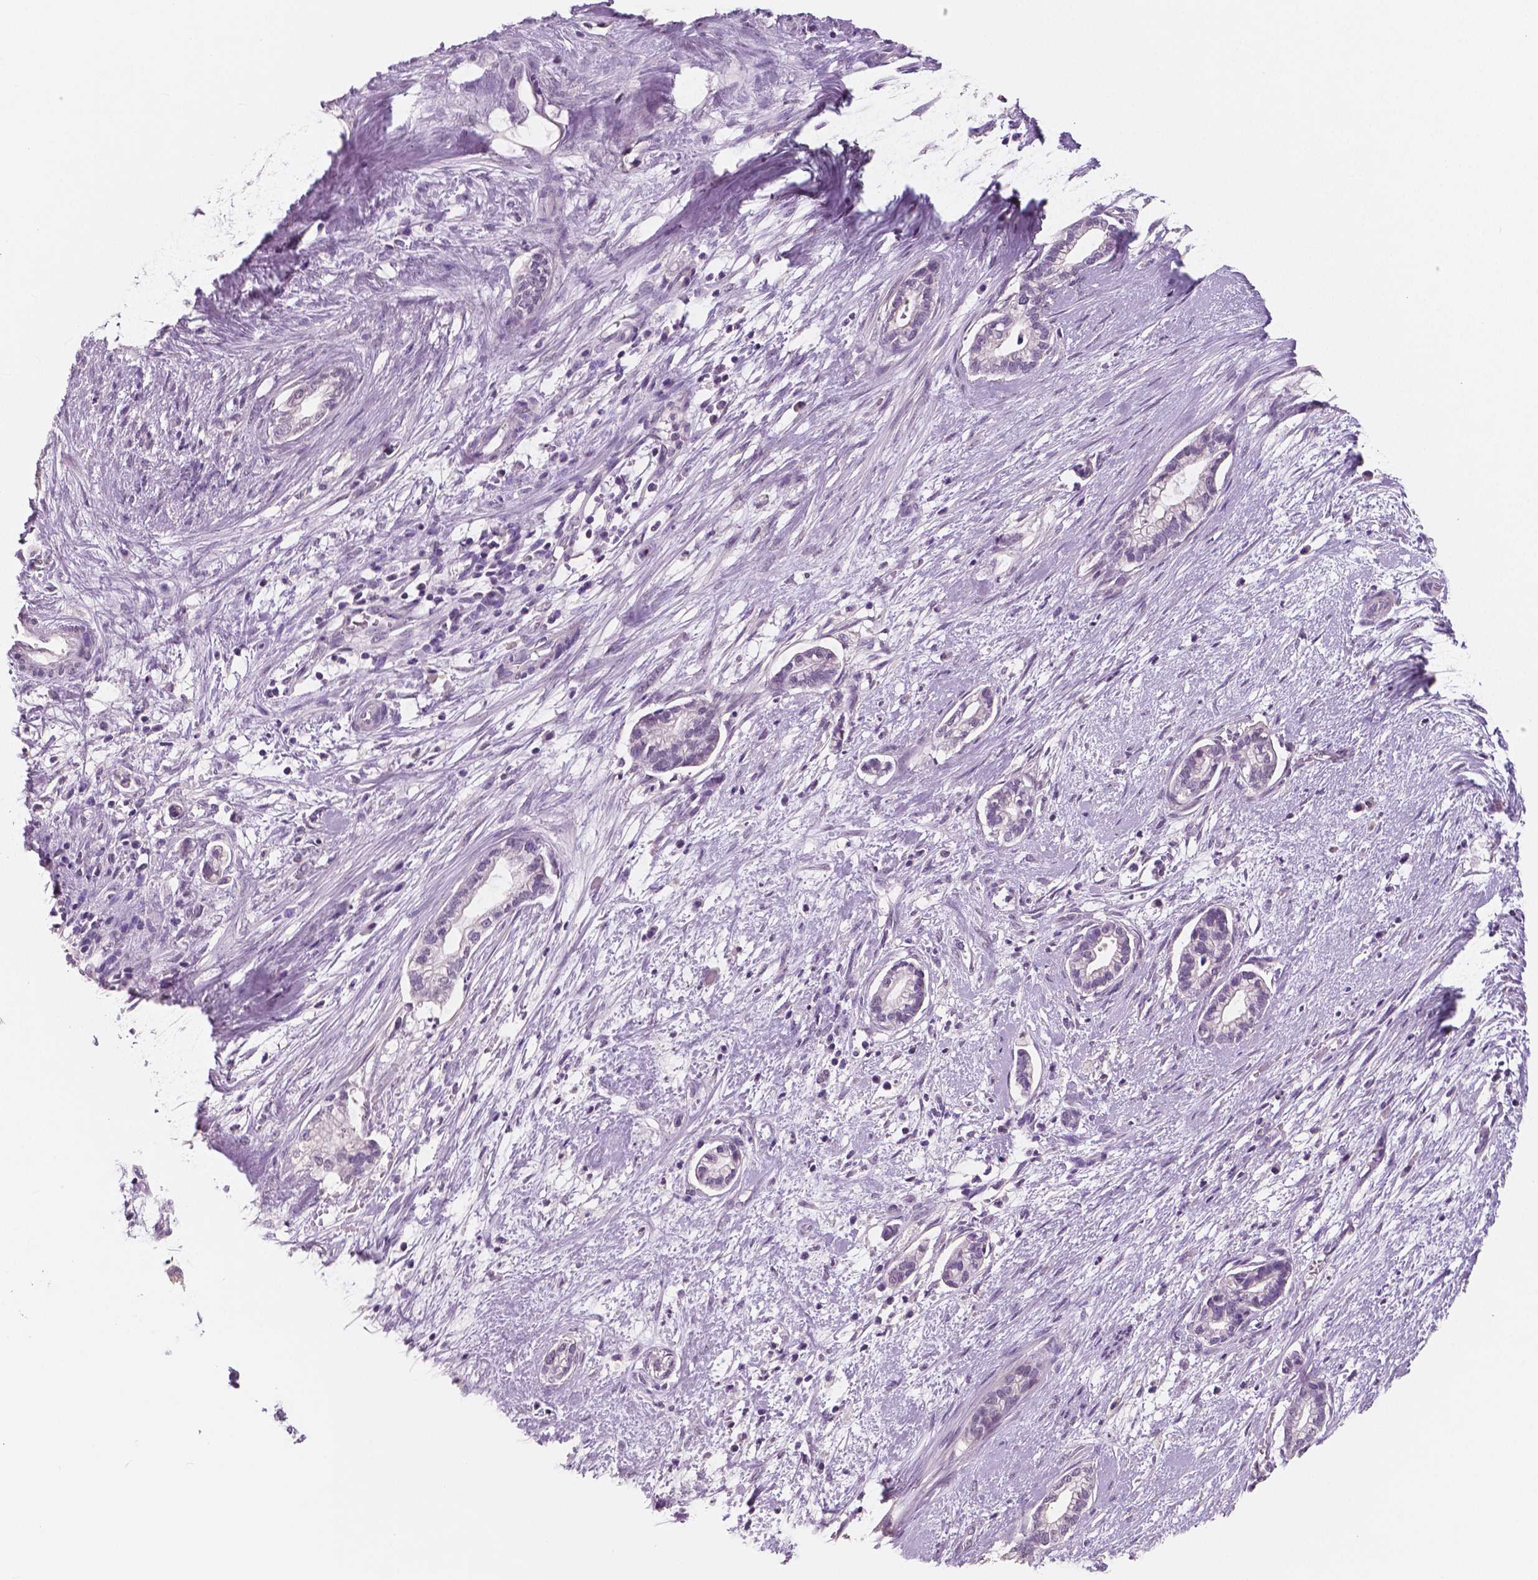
{"staining": {"intensity": "negative", "quantity": "none", "location": "none"}, "tissue": "cervical cancer", "cell_type": "Tumor cells", "image_type": "cancer", "snomed": [{"axis": "morphology", "description": "Adenocarcinoma, NOS"}, {"axis": "topography", "description": "Cervix"}], "caption": "Tumor cells are negative for brown protein staining in cervical adenocarcinoma.", "gene": "NECAB1", "patient": {"sex": "female", "age": 62}}